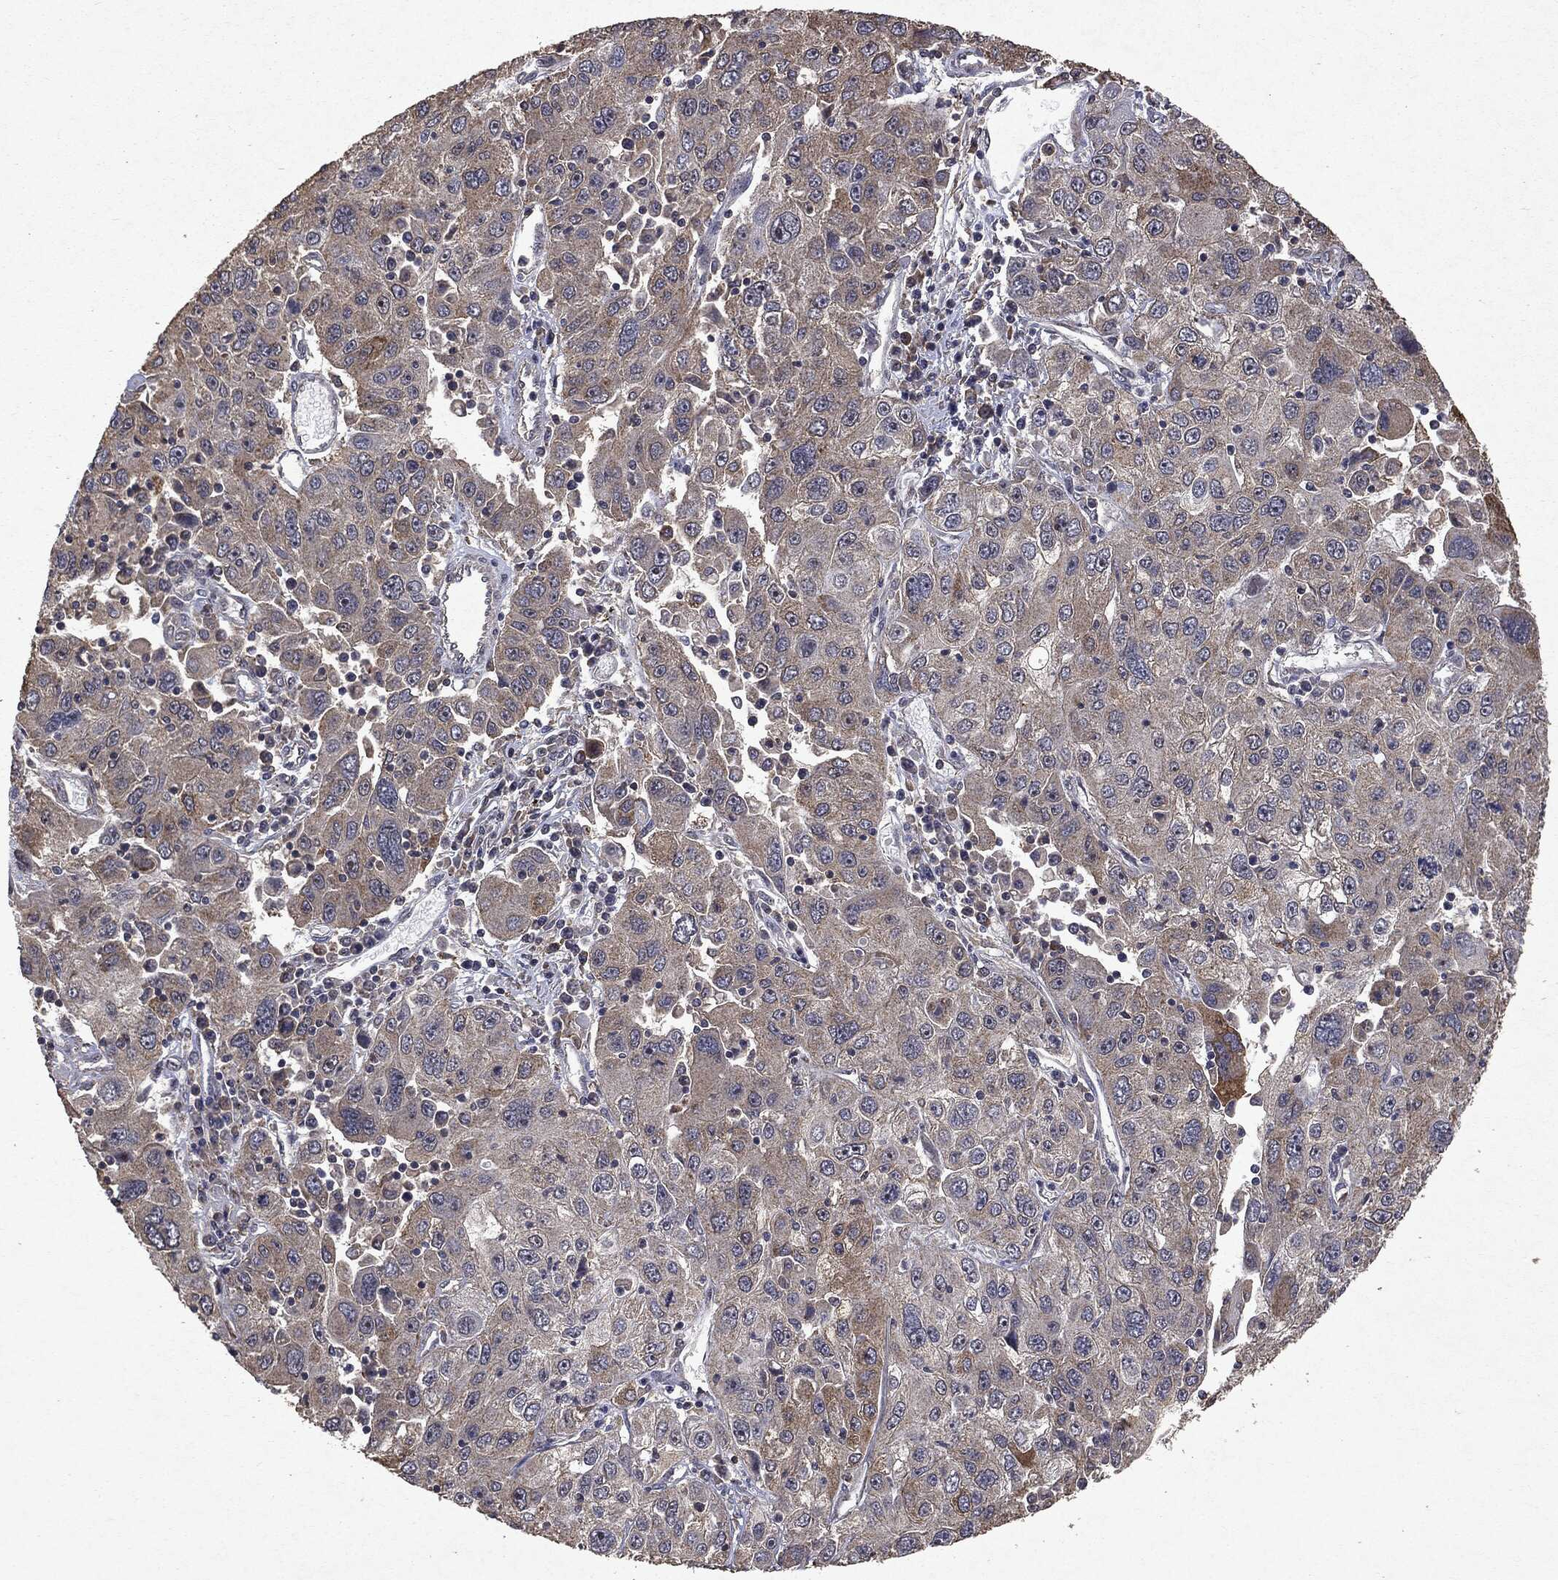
{"staining": {"intensity": "weak", "quantity": "<25%", "location": "cytoplasmic/membranous"}, "tissue": "stomach cancer", "cell_type": "Tumor cells", "image_type": "cancer", "snomed": [{"axis": "morphology", "description": "Adenocarcinoma, NOS"}, {"axis": "topography", "description": "Stomach"}], "caption": "Adenocarcinoma (stomach) was stained to show a protein in brown. There is no significant expression in tumor cells.", "gene": "PTEN", "patient": {"sex": "male", "age": 56}}